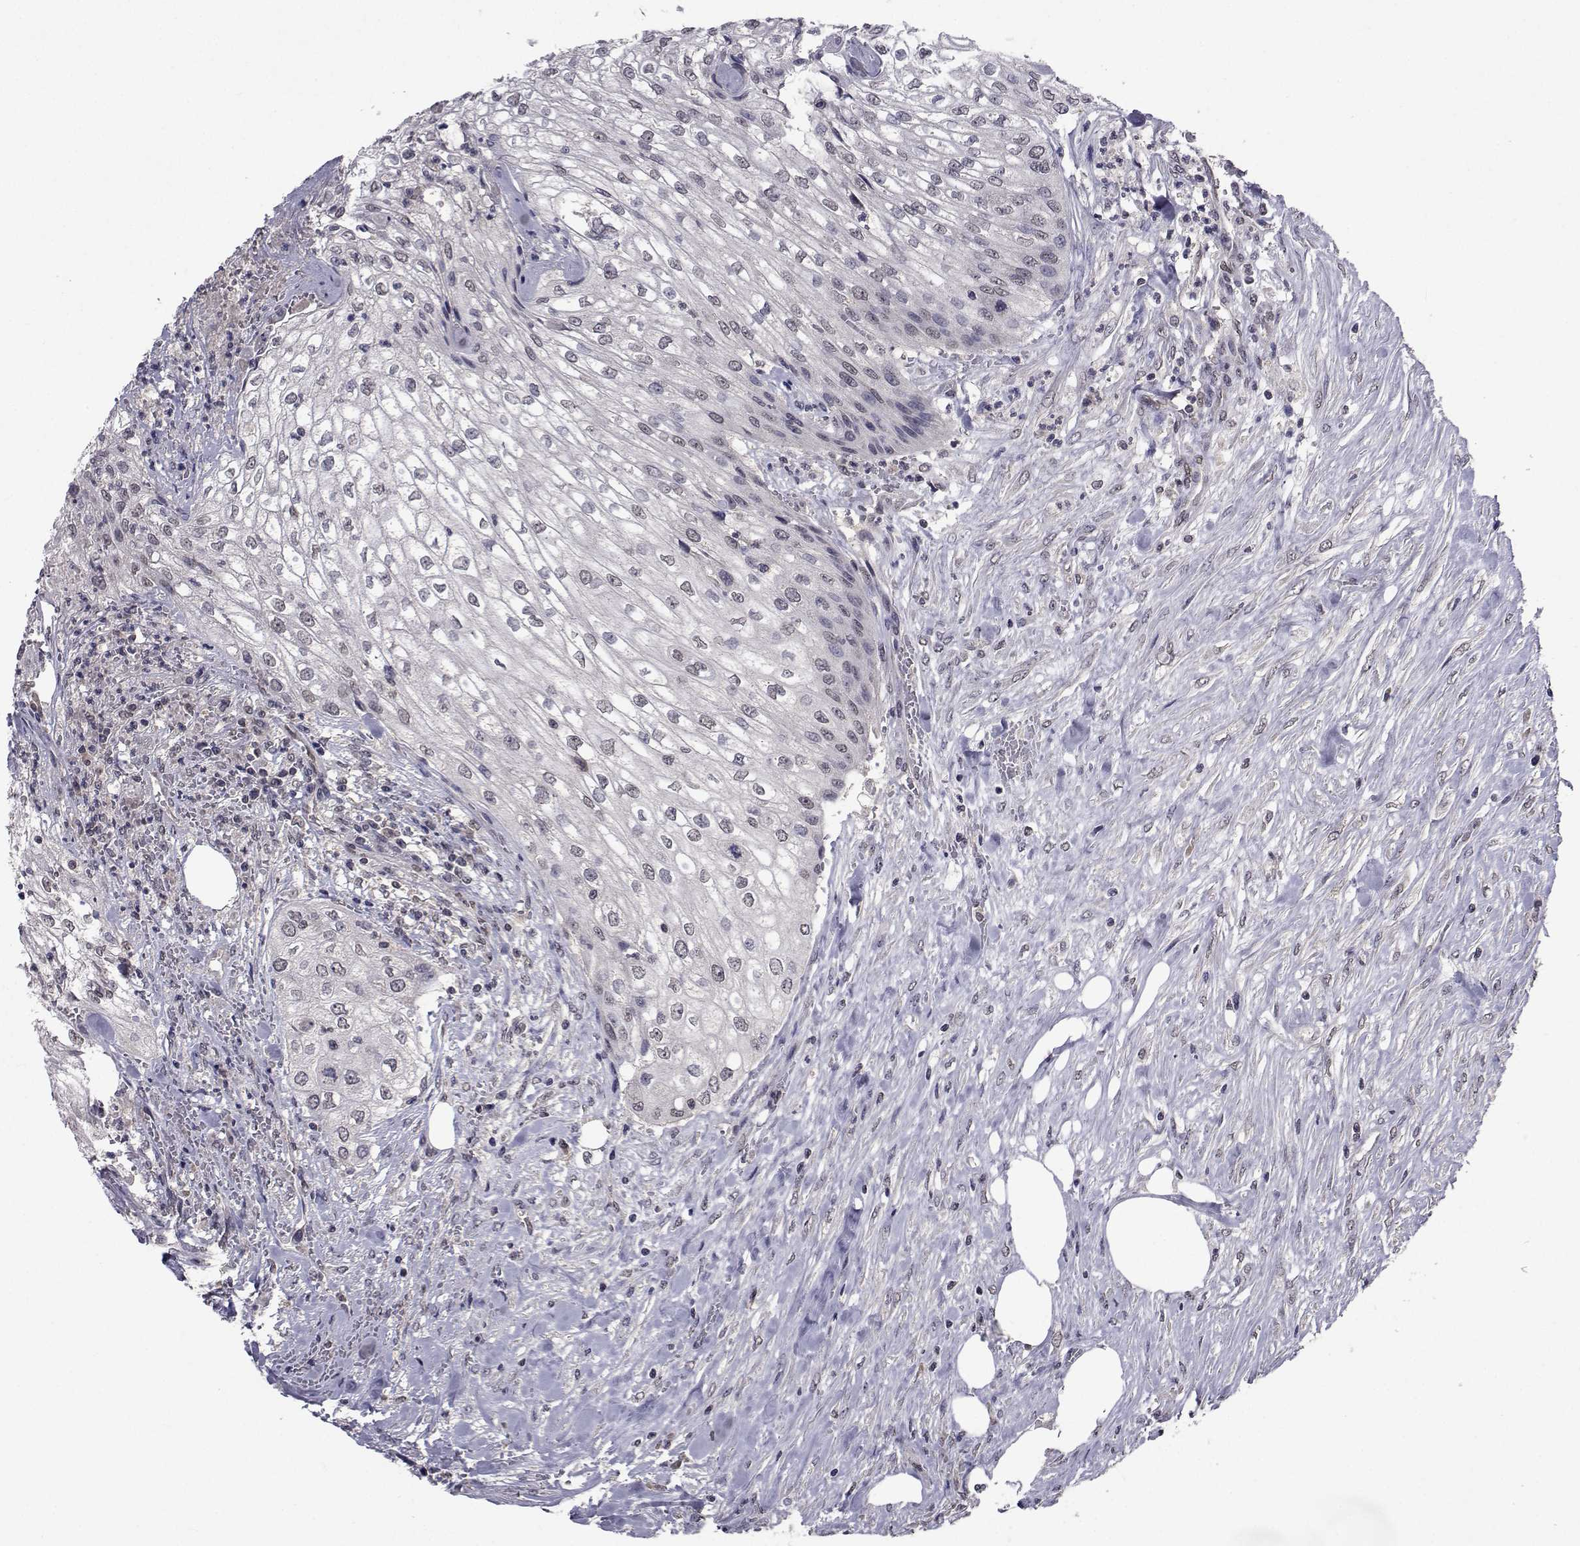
{"staining": {"intensity": "negative", "quantity": "none", "location": "none"}, "tissue": "urothelial cancer", "cell_type": "Tumor cells", "image_type": "cancer", "snomed": [{"axis": "morphology", "description": "Urothelial carcinoma, High grade"}, {"axis": "topography", "description": "Urinary bladder"}], "caption": "The micrograph displays no significant expression in tumor cells of high-grade urothelial carcinoma.", "gene": "CYP2S1", "patient": {"sex": "male", "age": 62}}